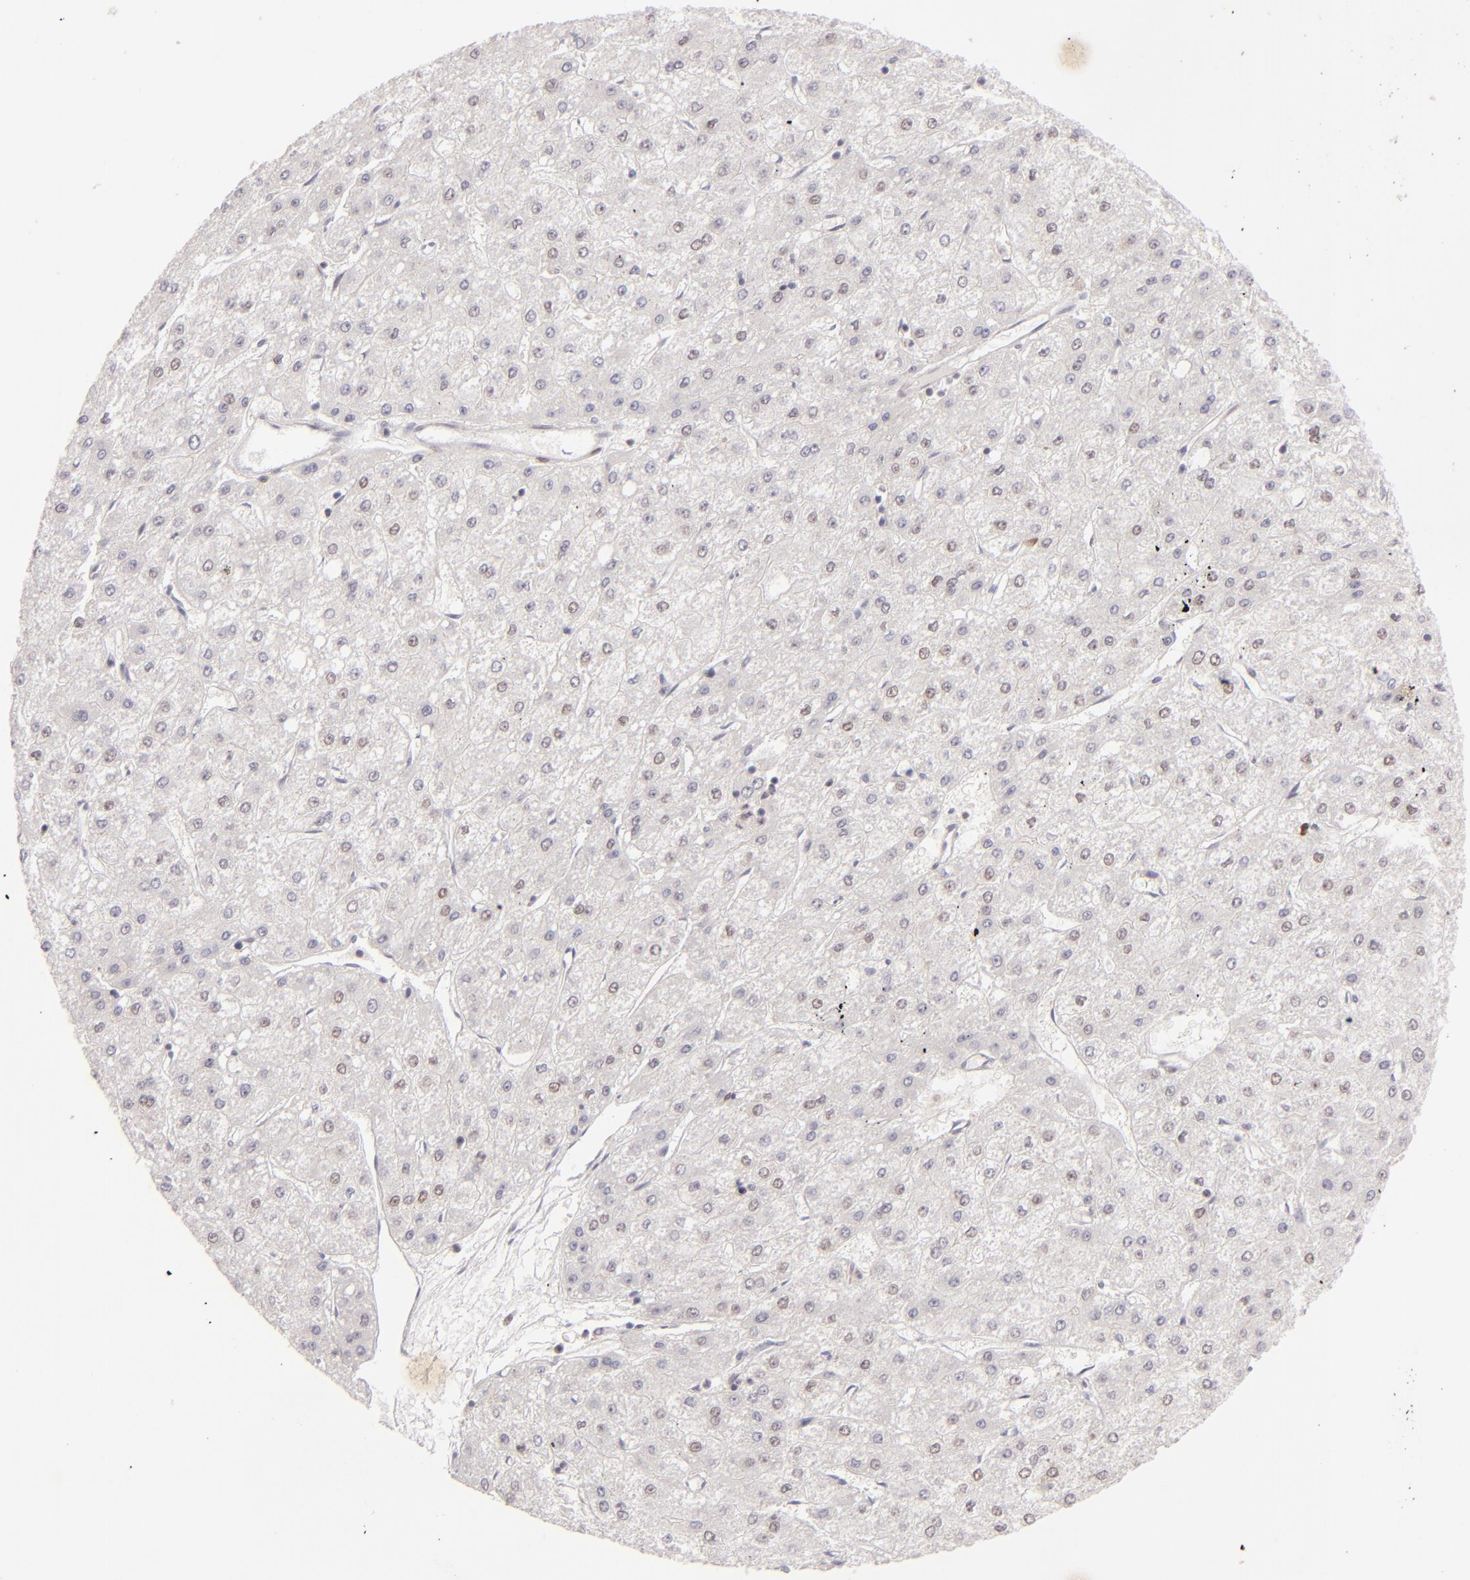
{"staining": {"intensity": "negative", "quantity": "none", "location": "none"}, "tissue": "liver cancer", "cell_type": "Tumor cells", "image_type": "cancer", "snomed": [{"axis": "morphology", "description": "Carcinoma, Hepatocellular, NOS"}, {"axis": "topography", "description": "Liver"}], "caption": "The histopathology image reveals no significant staining in tumor cells of liver cancer (hepatocellular carcinoma). (Stains: DAB IHC with hematoxylin counter stain, Microscopy: brightfield microscopy at high magnification).", "gene": "POU2F1", "patient": {"sex": "female", "age": 52}}